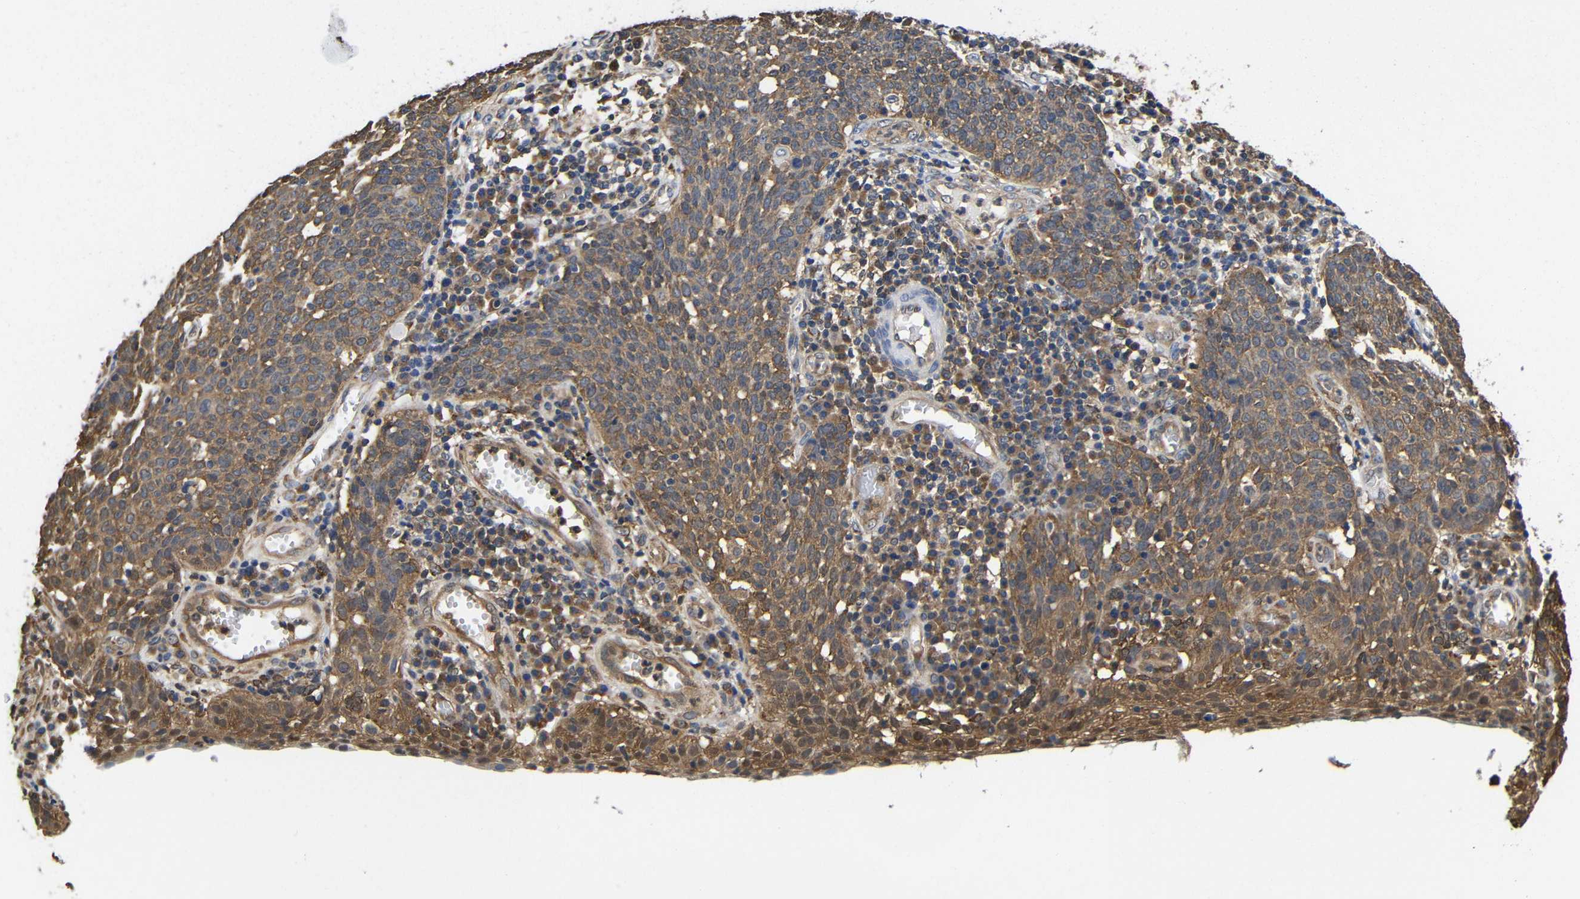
{"staining": {"intensity": "moderate", "quantity": ">75%", "location": "cytoplasmic/membranous"}, "tissue": "cervical cancer", "cell_type": "Tumor cells", "image_type": "cancer", "snomed": [{"axis": "morphology", "description": "Squamous cell carcinoma, NOS"}, {"axis": "topography", "description": "Cervix"}], "caption": "Approximately >75% of tumor cells in squamous cell carcinoma (cervical) show moderate cytoplasmic/membranous protein expression as visualized by brown immunohistochemical staining.", "gene": "LRRCC1", "patient": {"sex": "female", "age": 34}}